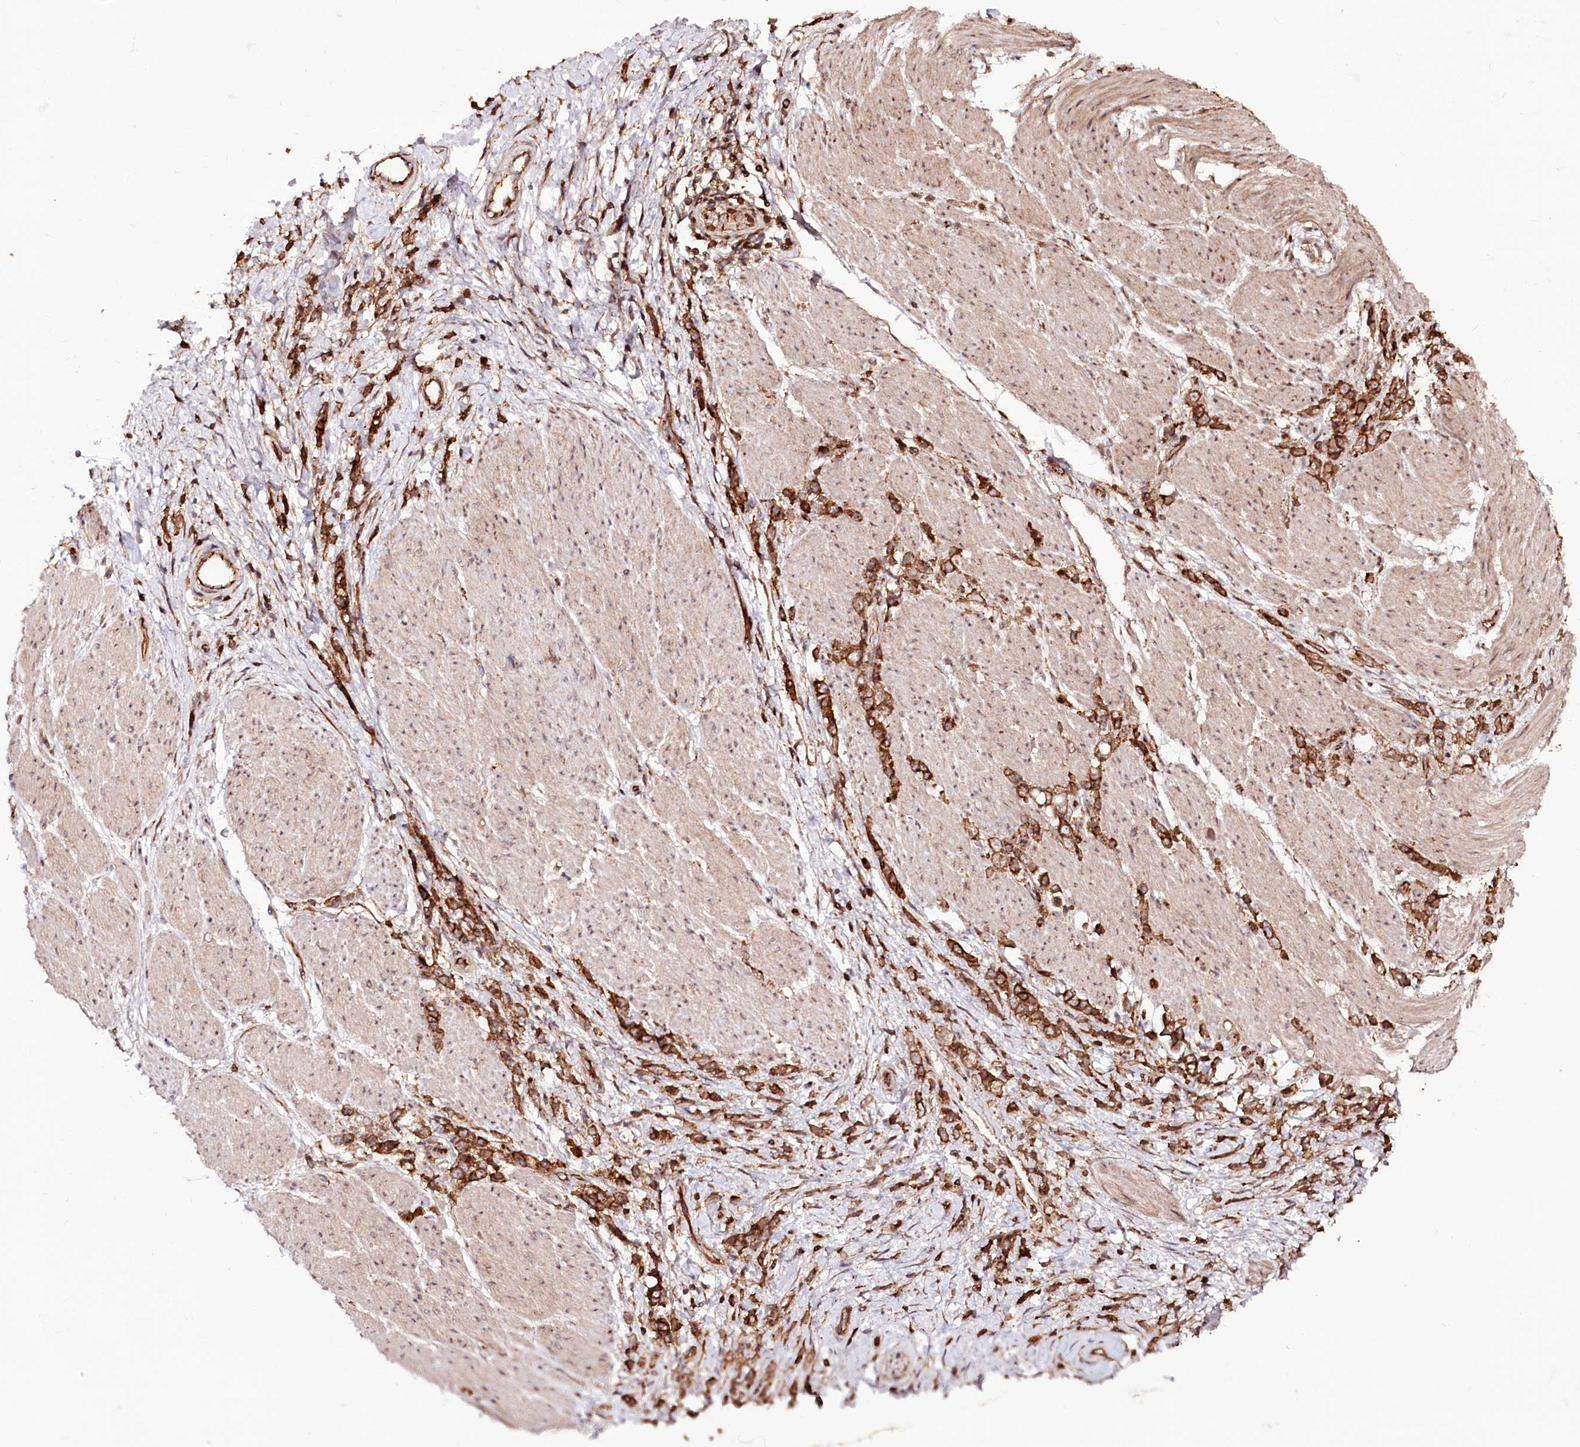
{"staining": {"intensity": "strong", "quantity": ">75%", "location": "cytoplasmic/membranous"}, "tissue": "stomach cancer", "cell_type": "Tumor cells", "image_type": "cancer", "snomed": [{"axis": "morphology", "description": "Adenocarcinoma, NOS"}, {"axis": "topography", "description": "Stomach"}], "caption": "IHC micrograph of stomach adenocarcinoma stained for a protein (brown), which displays high levels of strong cytoplasmic/membranous positivity in approximately >75% of tumor cells.", "gene": "DHX29", "patient": {"sex": "female", "age": 60}}